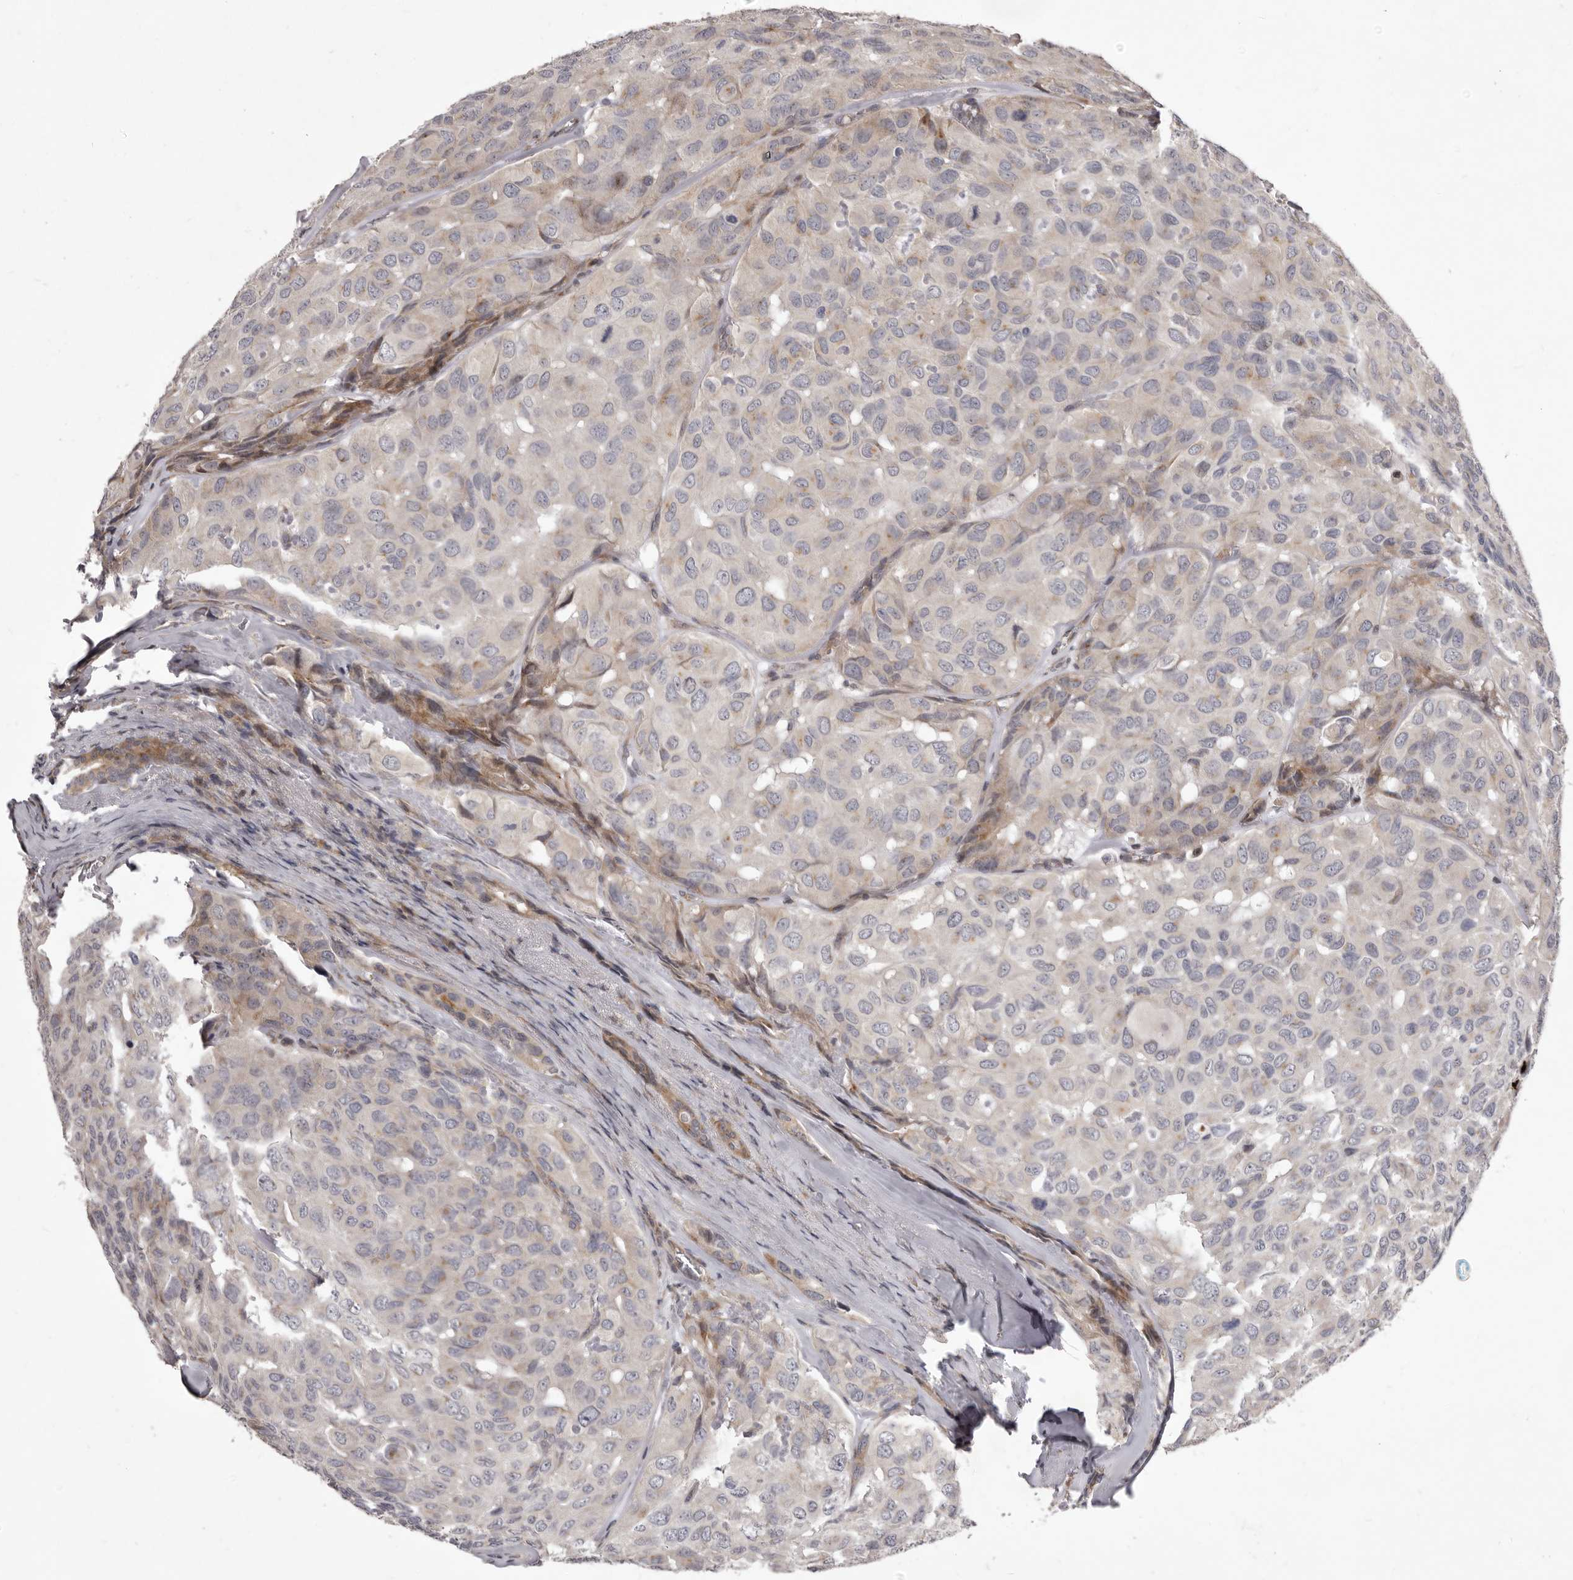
{"staining": {"intensity": "negative", "quantity": "none", "location": "none"}, "tissue": "head and neck cancer", "cell_type": "Tumor cells", "image_type": "cancer", "snomed": [{"axis": "morphology", "description": "Adenocarcinoma, NOS"}, {"axis": "topography", "description": "Salivary gland, NOS"}, {"axis": "topography", "description": "Head-Neck"}], "caption": "Immunohistochemistry photomicrograph of head and neck cancer stained for a protein (brown), which exhibits no expression in tumor cells.", "gene": "TBC1D8B", "patient": {"sex": "female", "age": 76}}